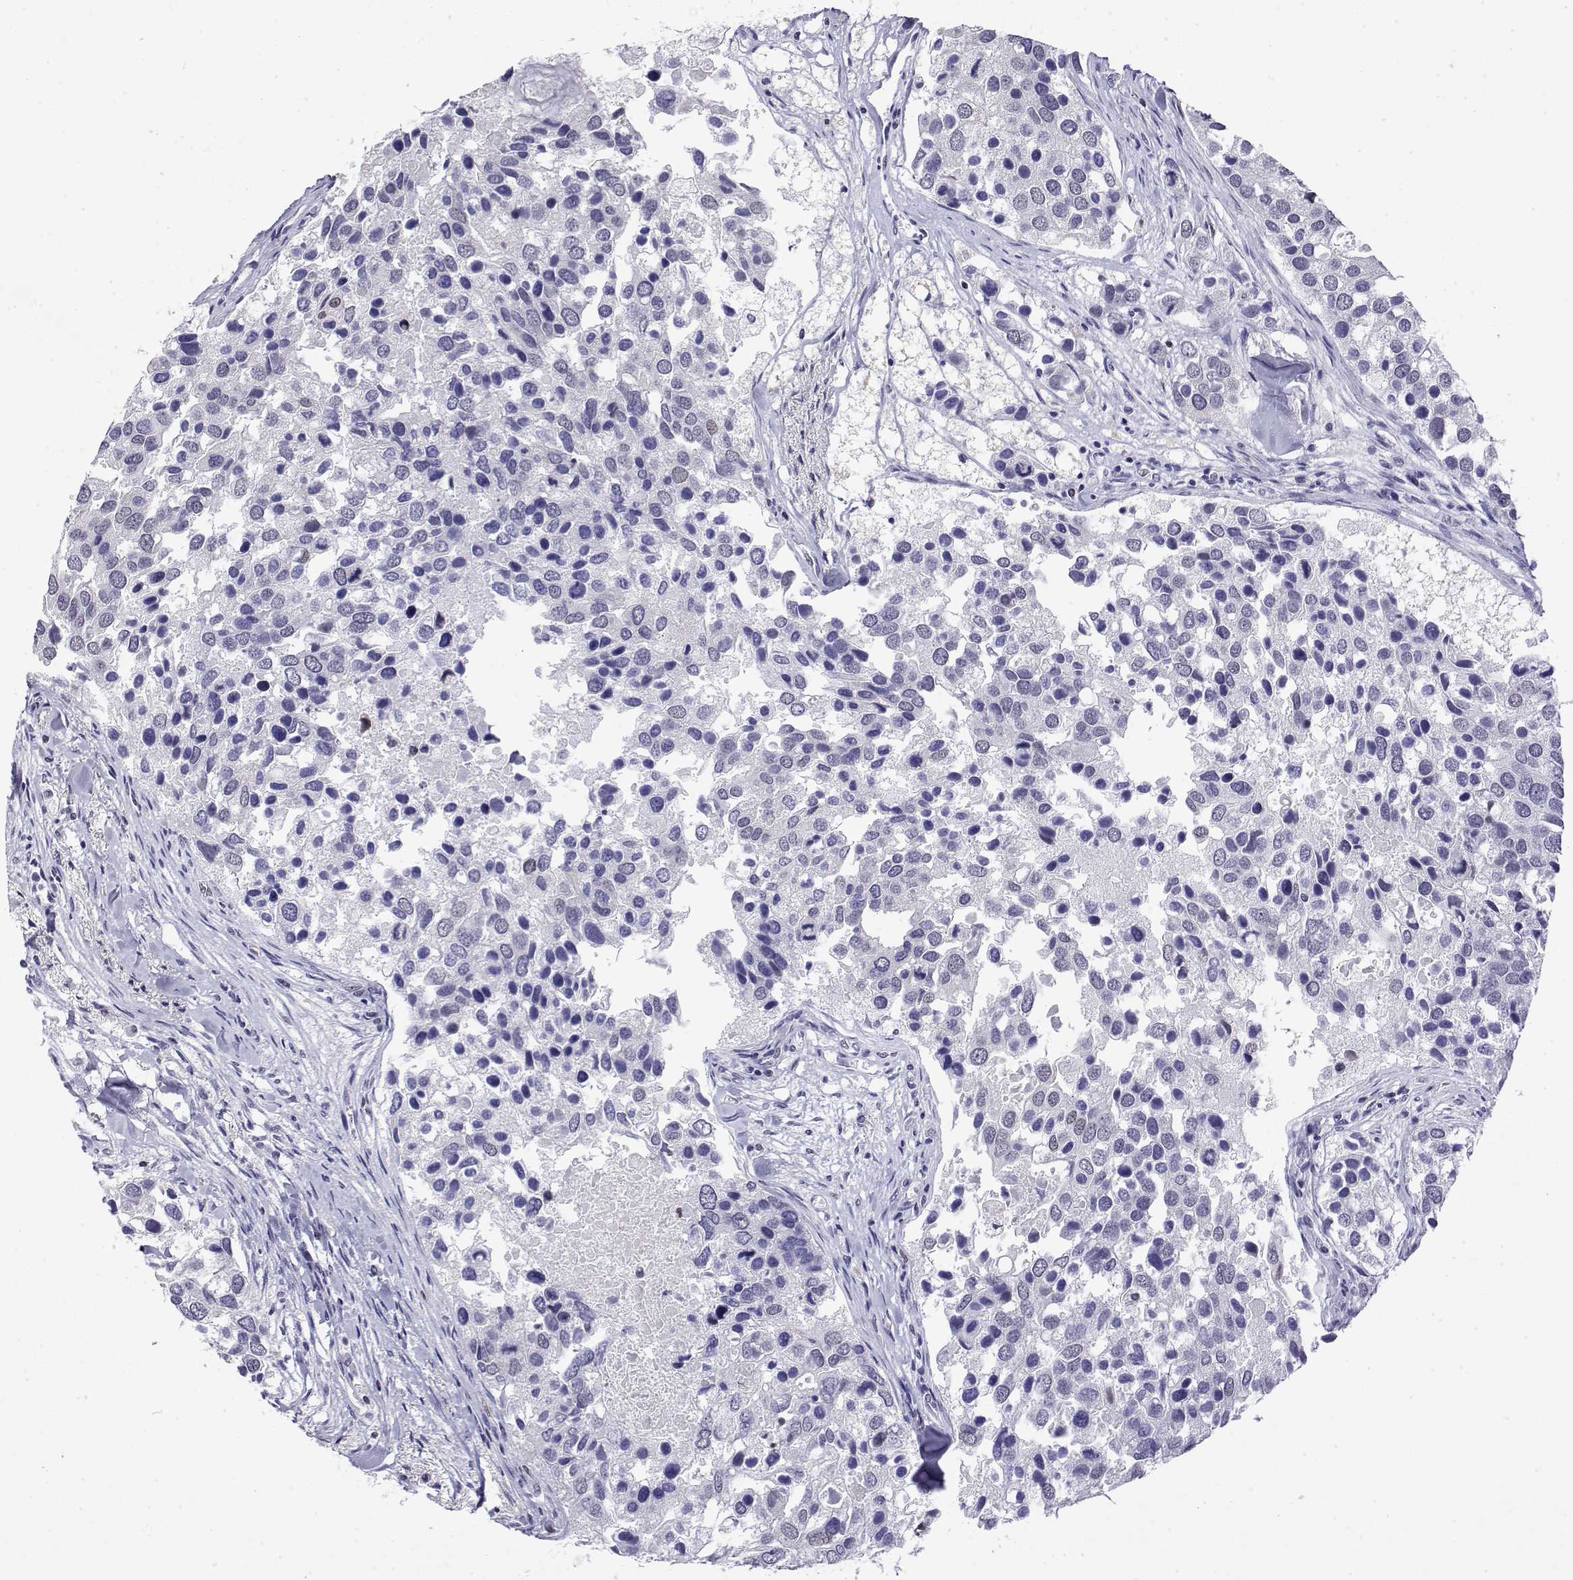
{"staining": {"intensity": "negative", "quantity": "none", "location": "none"}, "tissue": "breast cancer", "cell_type": "Tumor cells", "image_type": "cancer", "snomed": [{"axis": "morphology", "description": "Duct carcinoma"}, {"axis": "topography", "description": "Breast"}], "caption": "Immunohistochemistry (IHC) image of human invasive ductal carcinoma (breast) stained for a protein (brown), which shows no positivity in tumor cells.", "gene": "POLDIP3", "patient": {"sex": "female", "age": 83}}